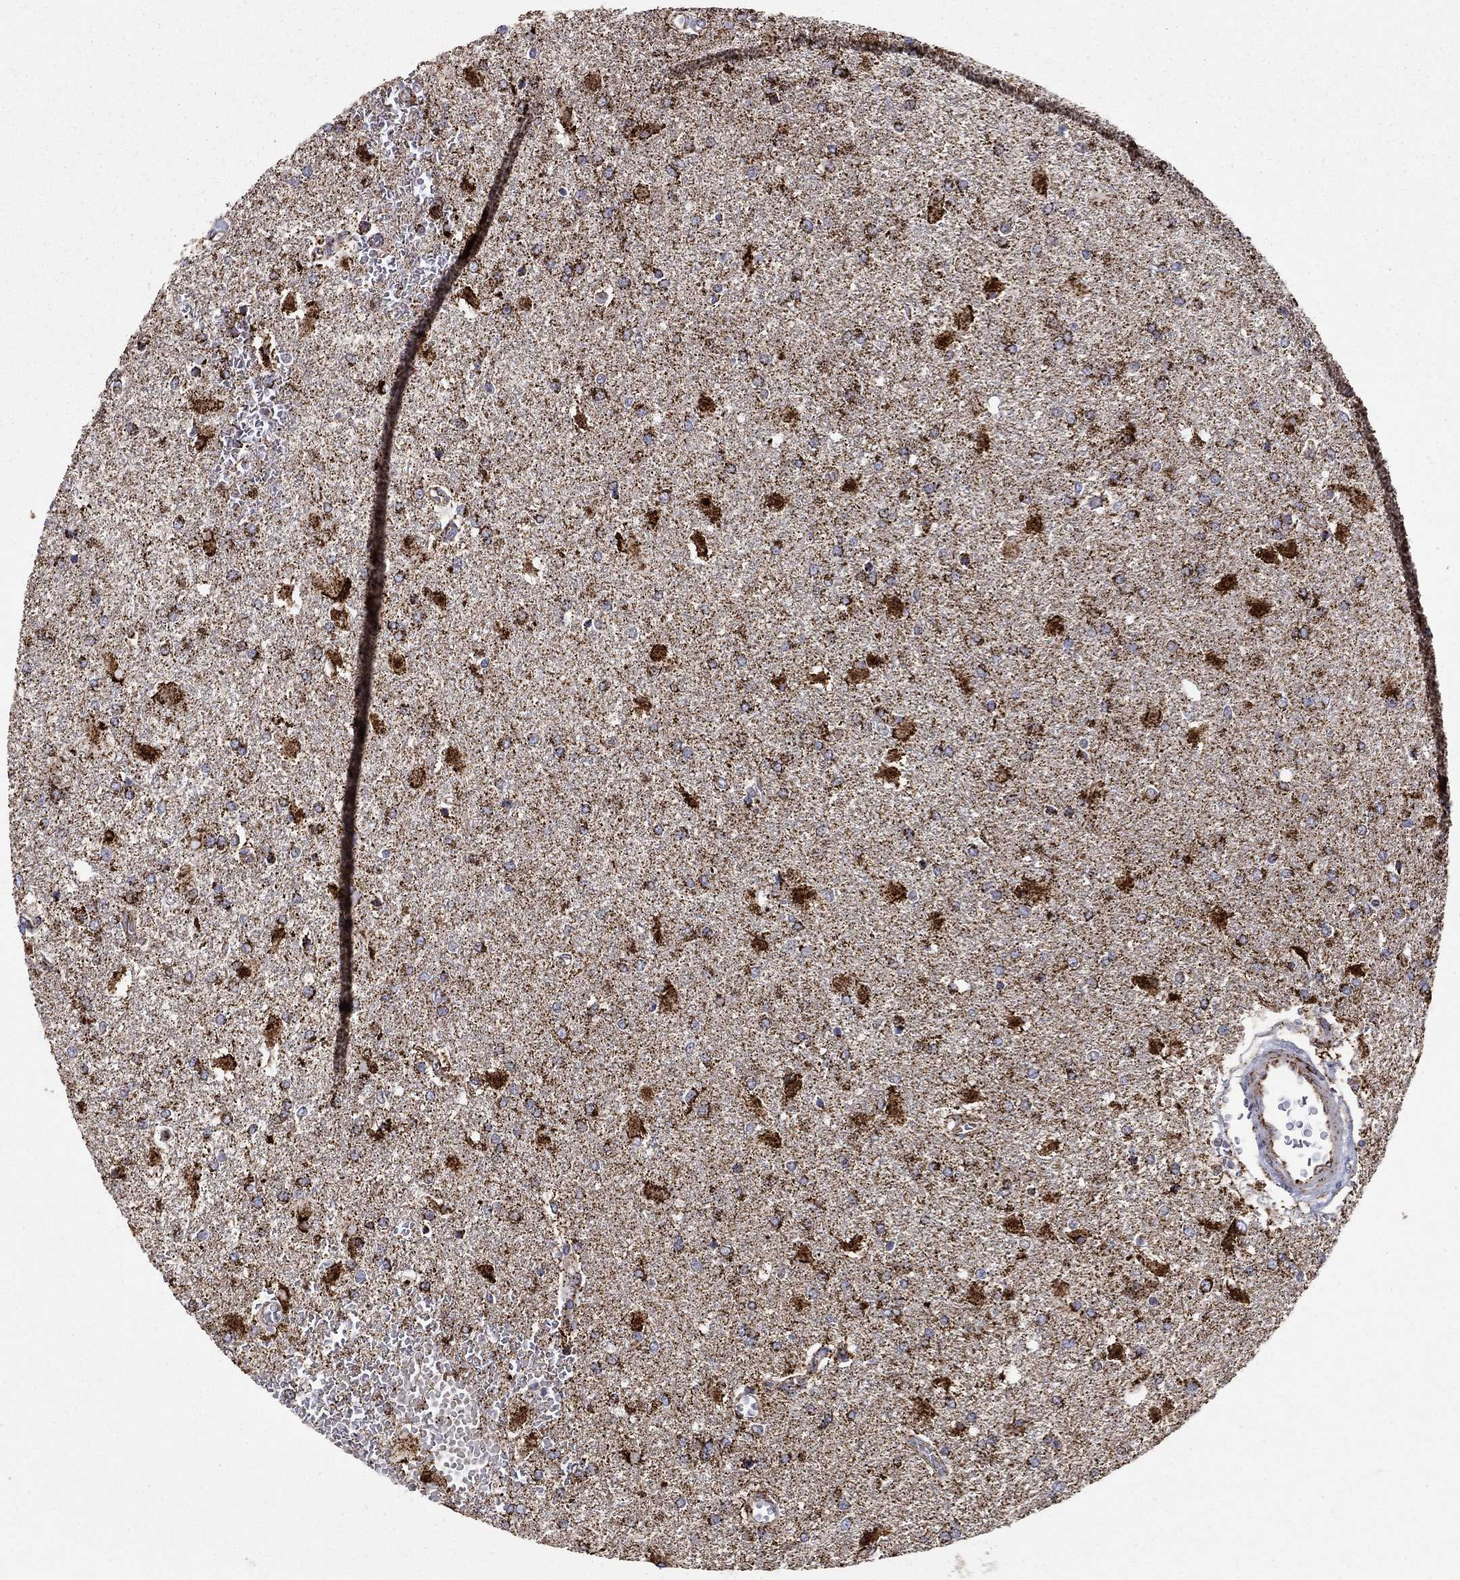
{"staining": {"intensity": "strong", "quantity": "25%-75%", "location": "cytoplasmic/membranous"}, "tissue": "glioma", "cell_type": "Tumor cells", "image_type": "cancer", "snomed": [{"axis": "morphology", "description": "Glioma, malignant, High grade"}, {"axis": "topography", "description": "Cerebral cortex"}], "caption": "A brown stain highlights strong cytoplasmic/membranous expression of a protein in malignant high-grade glioma tumor cells.", "gene": "GCSH", "patient": {"sex": "male", "age": 79}}